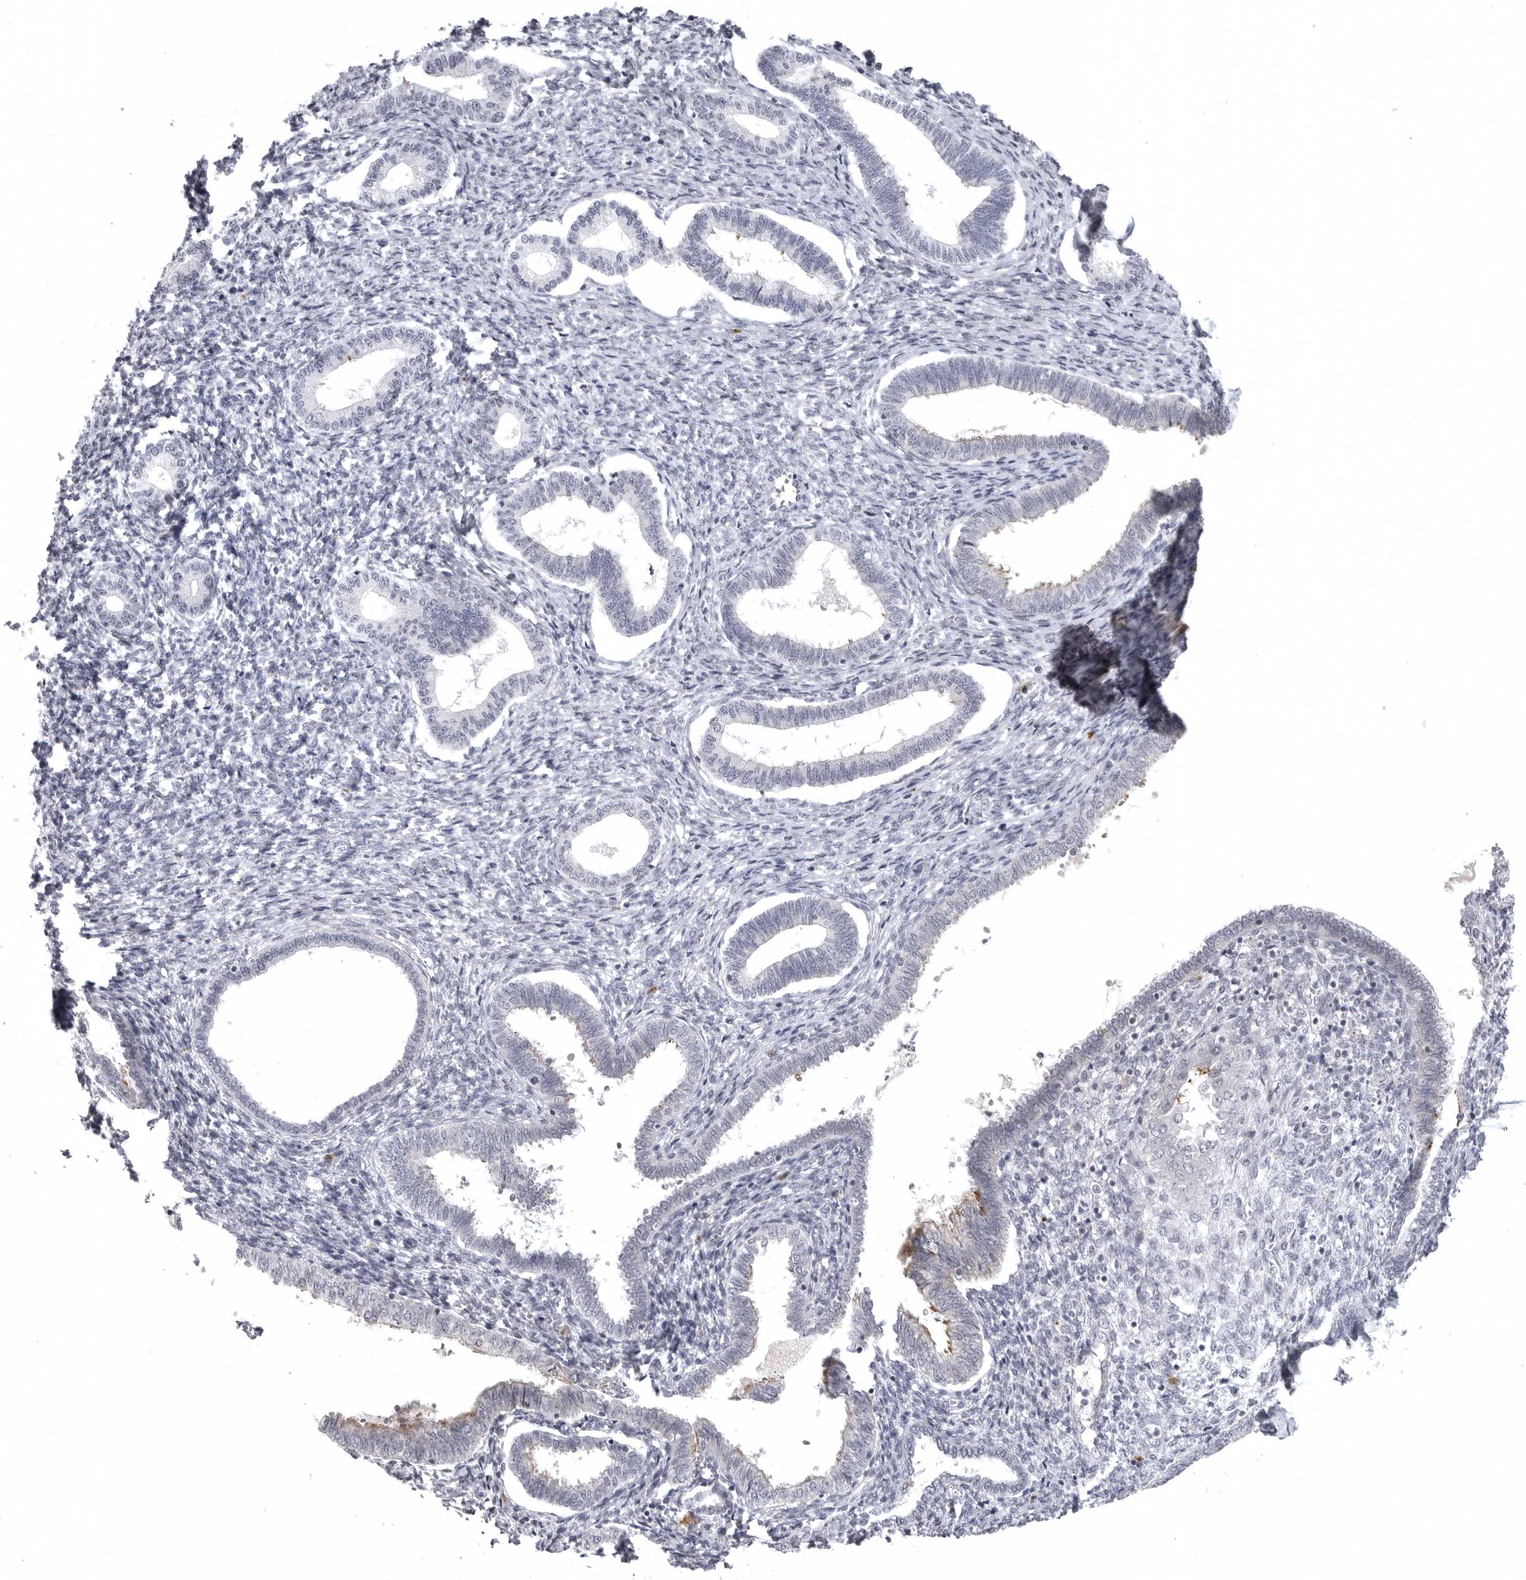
{"staining": {"intensity": "negative", "quantity": "none", "location": "none"}, "tissue": "endometrium", "cell_type": "Cells in endometrial stroma", "image_type": "normal", "snomed": [{"axis": "morphology", "description": "Normal tissue, NOS"}, {"axis": "topography", "description": "Endometrium"}], "caption": "DAB immunohistochemical staining of benign human endometrium exhibits no significant positivity in cells in endometrial stroma.", "gene": "CD300LD", "patient": {"sex": "female", "age": 77}}